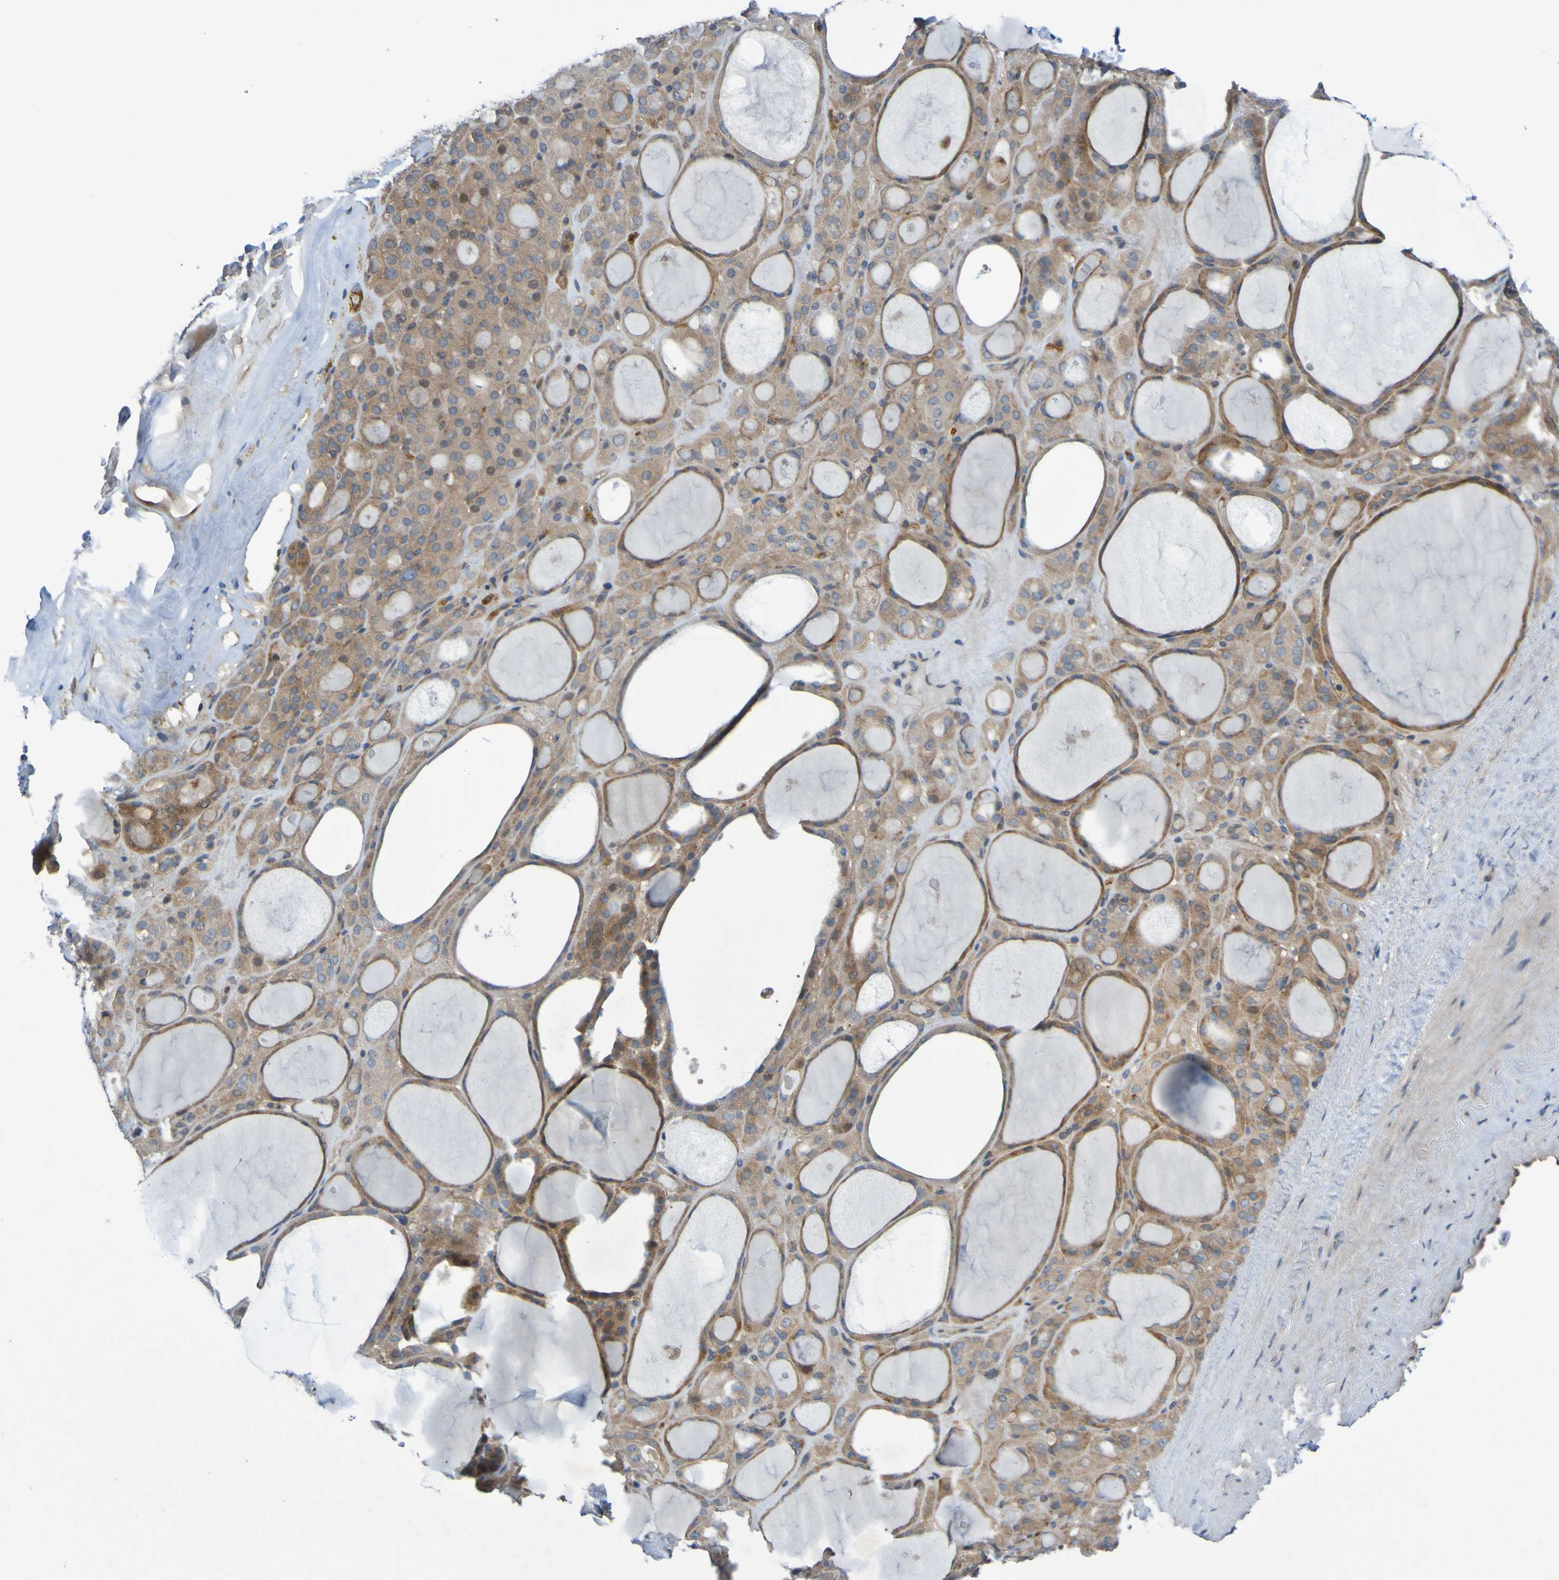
{"staining": {"intensity": "moderate", "quantity": ">75%", "location": "cytoplasmic/membranous"}, "tissue": "thyroid gland", "cell_type": "Glandular cells", "image_type": "normal", "snomed": [{"axis": "morphology", "description": "Normal tissue, NOS"}, {"axis": "morphology", "description": "Carcinoma, NOS"}, {"axis": "topography", "description": "Thyroid gland"}], "caption": "The micrograph shows staining of unremarkable thyroid gland, revealing moderate cytoplasmic/membranous protein expression (brown color) within glandular cells.", "gene": "SDK1", "patient": {"sex": "female", "age": 86}}